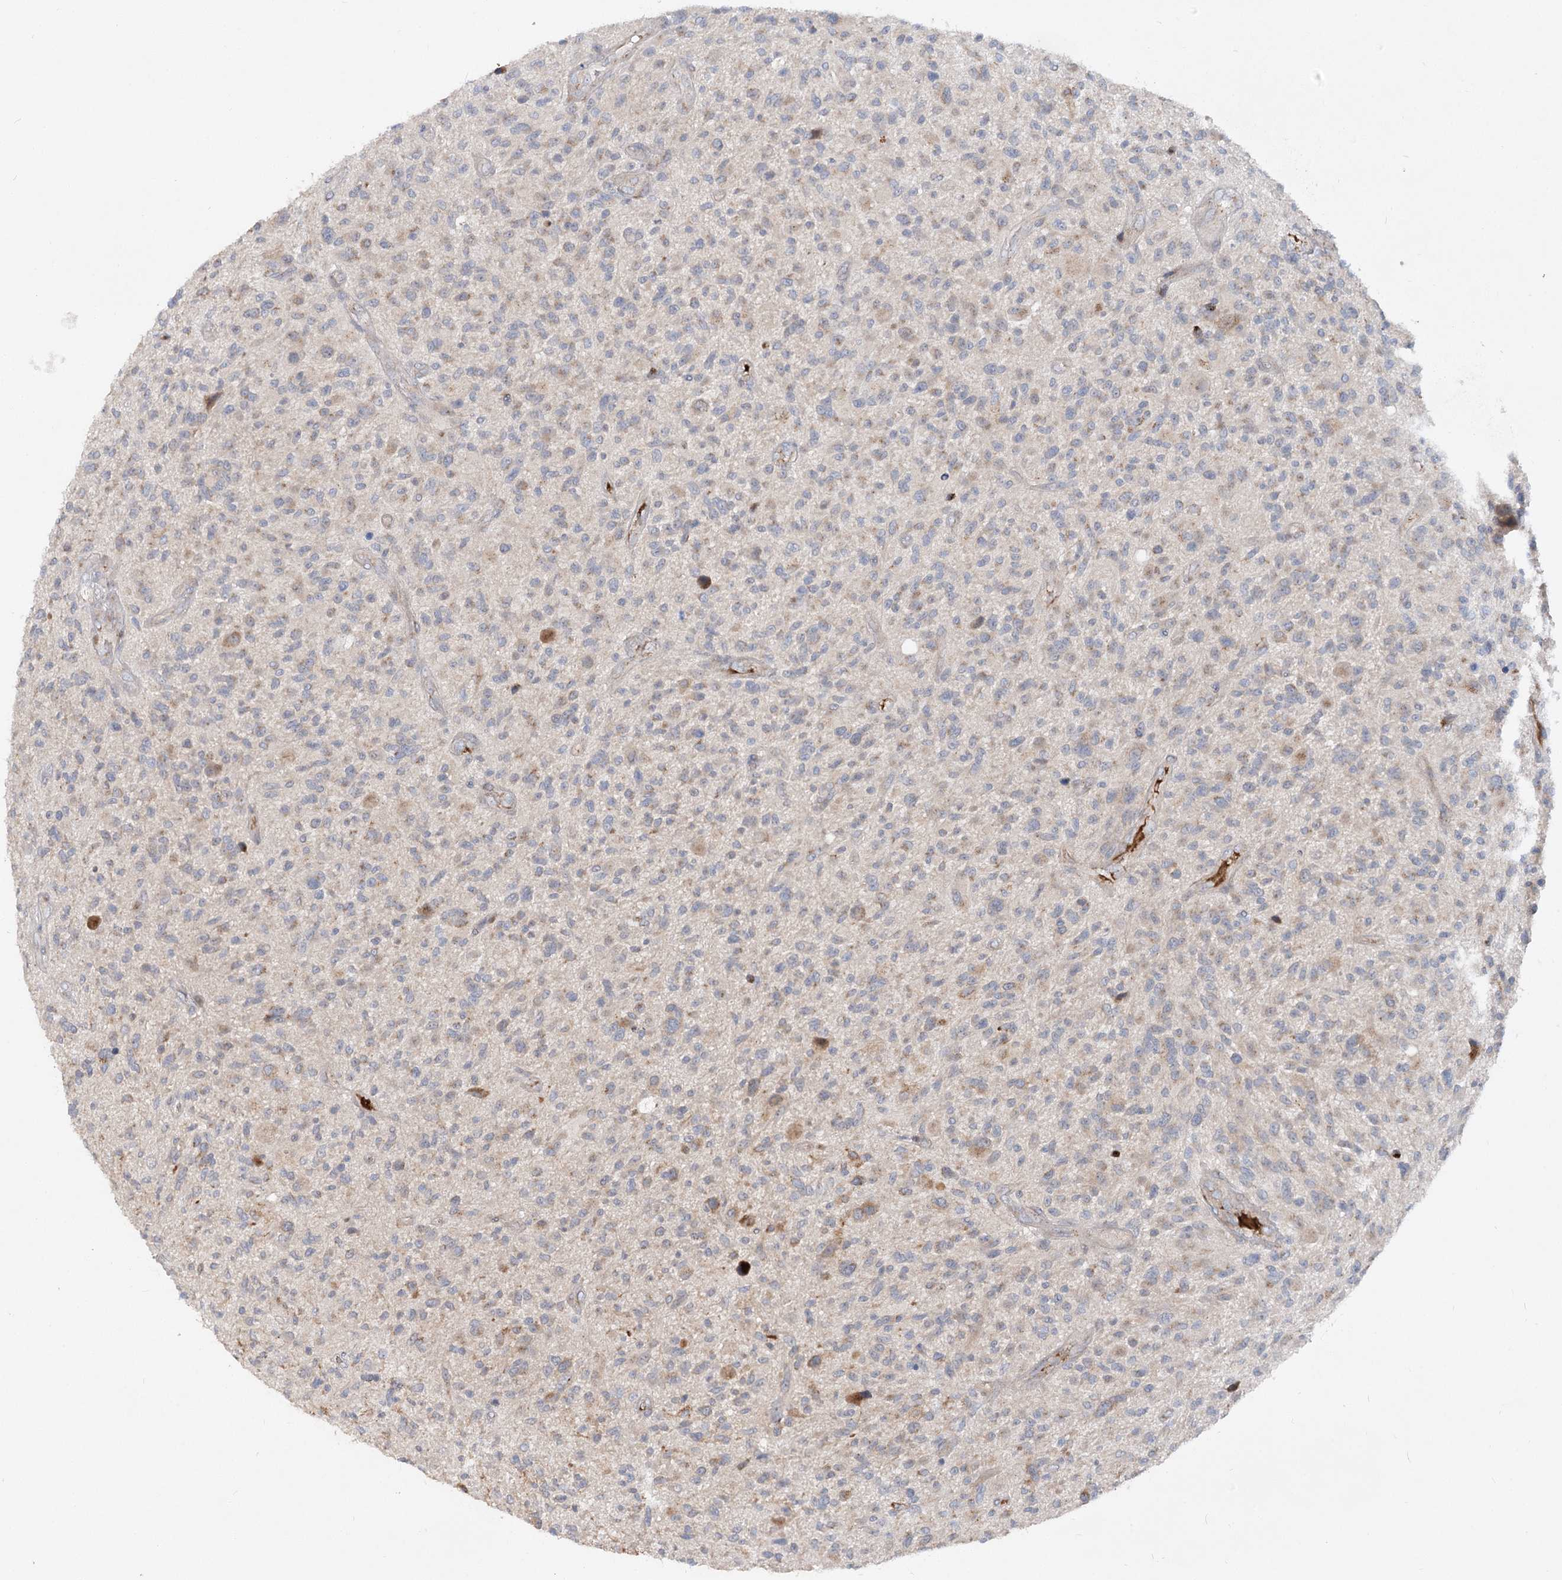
{"staining": {"intensity": "weak", "quantity": "<25%", "location": "cytoplasmic/membranous"}, "tissue": "glioma", "cell_type": "Tumor cells", "image_type": "cancer", "snomed": [{"axis": "morphology", "description": "Glioma, malignant, High grade"}, {"axis": "topography", "description": "Brain"}], "caption": "A micrograph of malignant glioma (high-grade) stained for a protein reveals no brown staining in tumor cells.", "gene": "FGF19", "patient": {"sex": "male", "age": 47}}